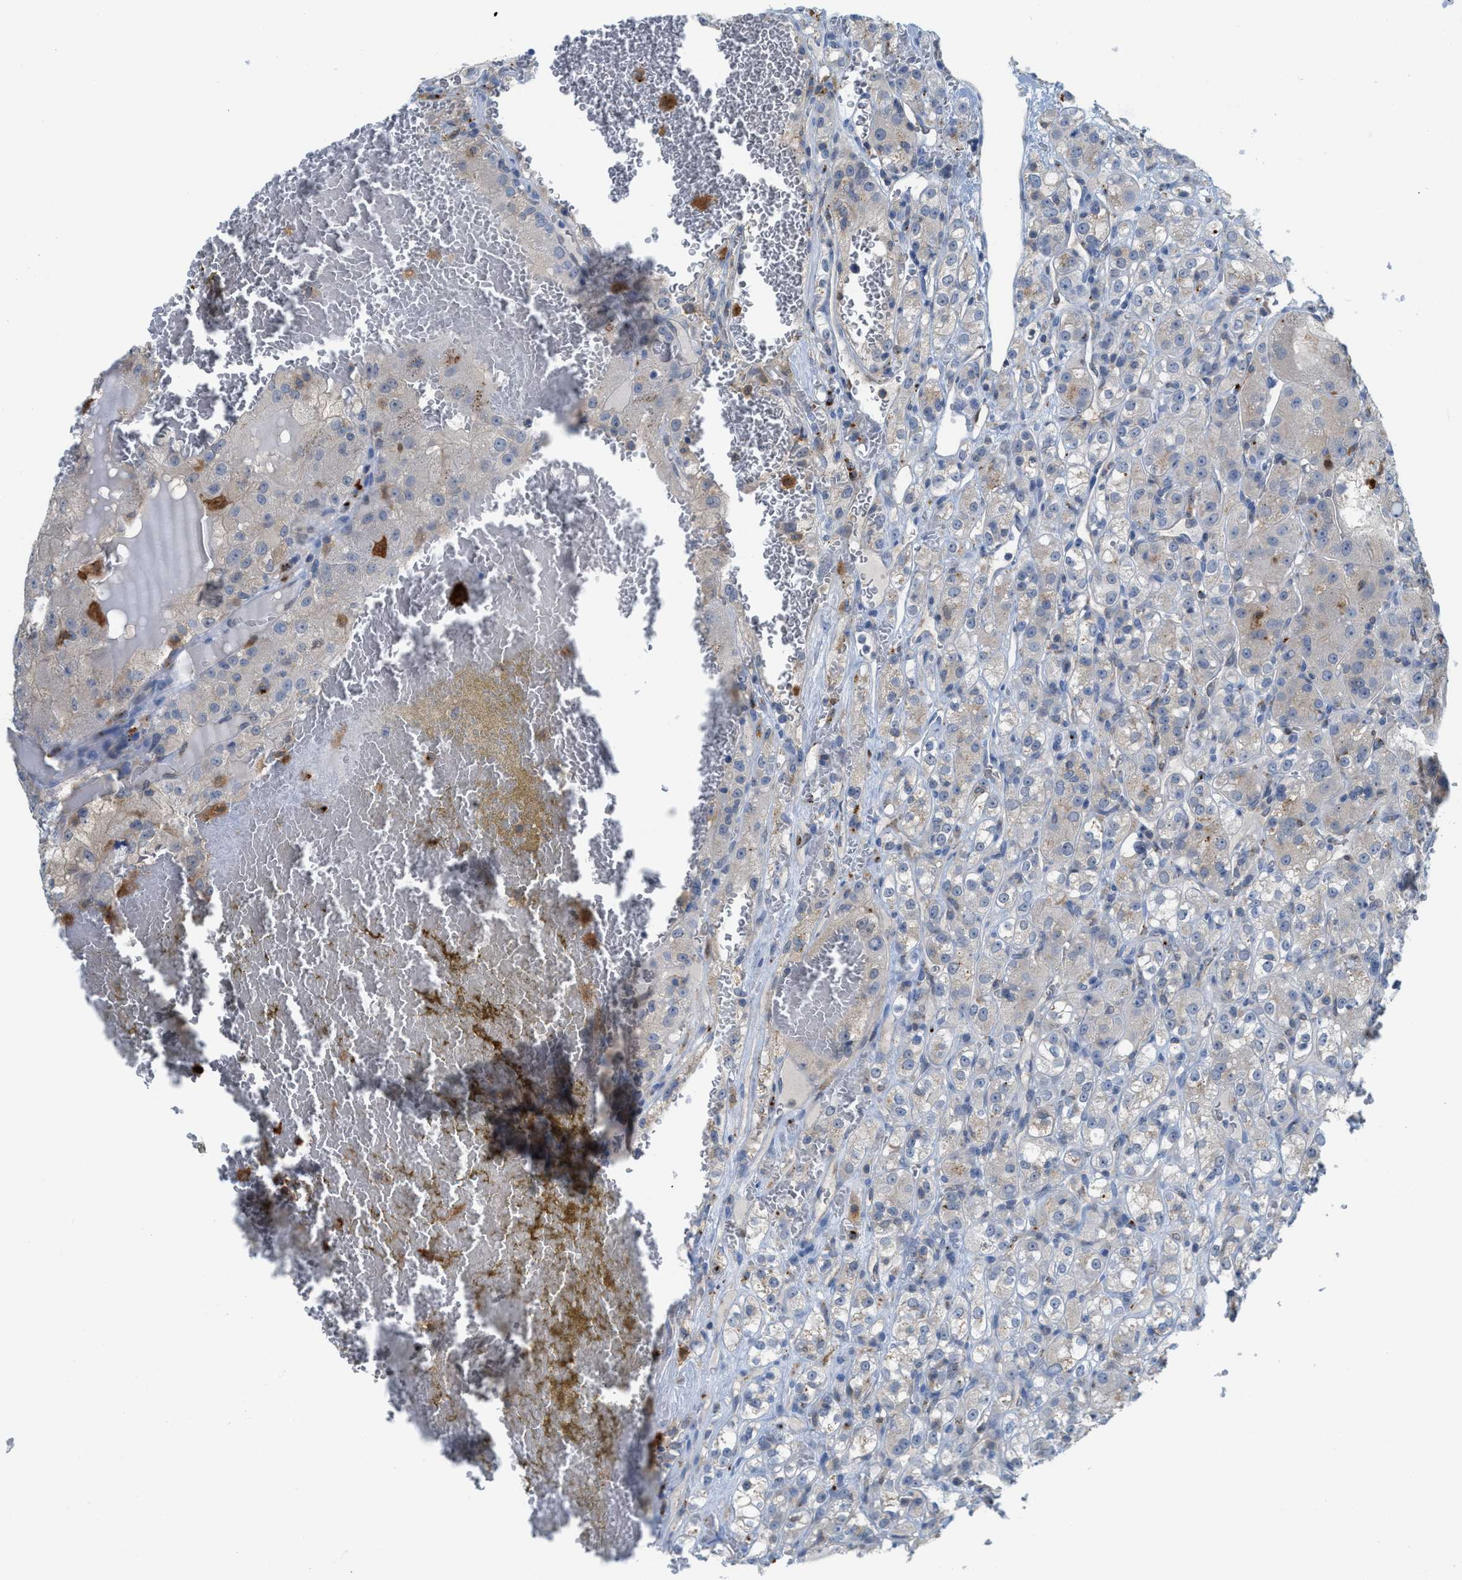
{"staining": {"intensity": "weak", "quantity": "25%-75%", "location": "cytoplasmic/membranous"}, "tissue": "renal cancer", "cell_type": "Tumor cells", "image_type": "cancer", "snomed": [{"axis": "morphology", "description": "Normal tissue, NOS"}, {"axis": "morphology", "description": "Adenocarcinoma, NOS"}, {"axis": "topography", "description": "Kidney"}], "caption": "Protein expression analysis of adenocarcinoma (renal) reveals weak cytoplasmic/membranous expression in about 25%-75% of tumor cells.", "gene": "CSTB", "patient": {"sex": "male", "age": 61}}